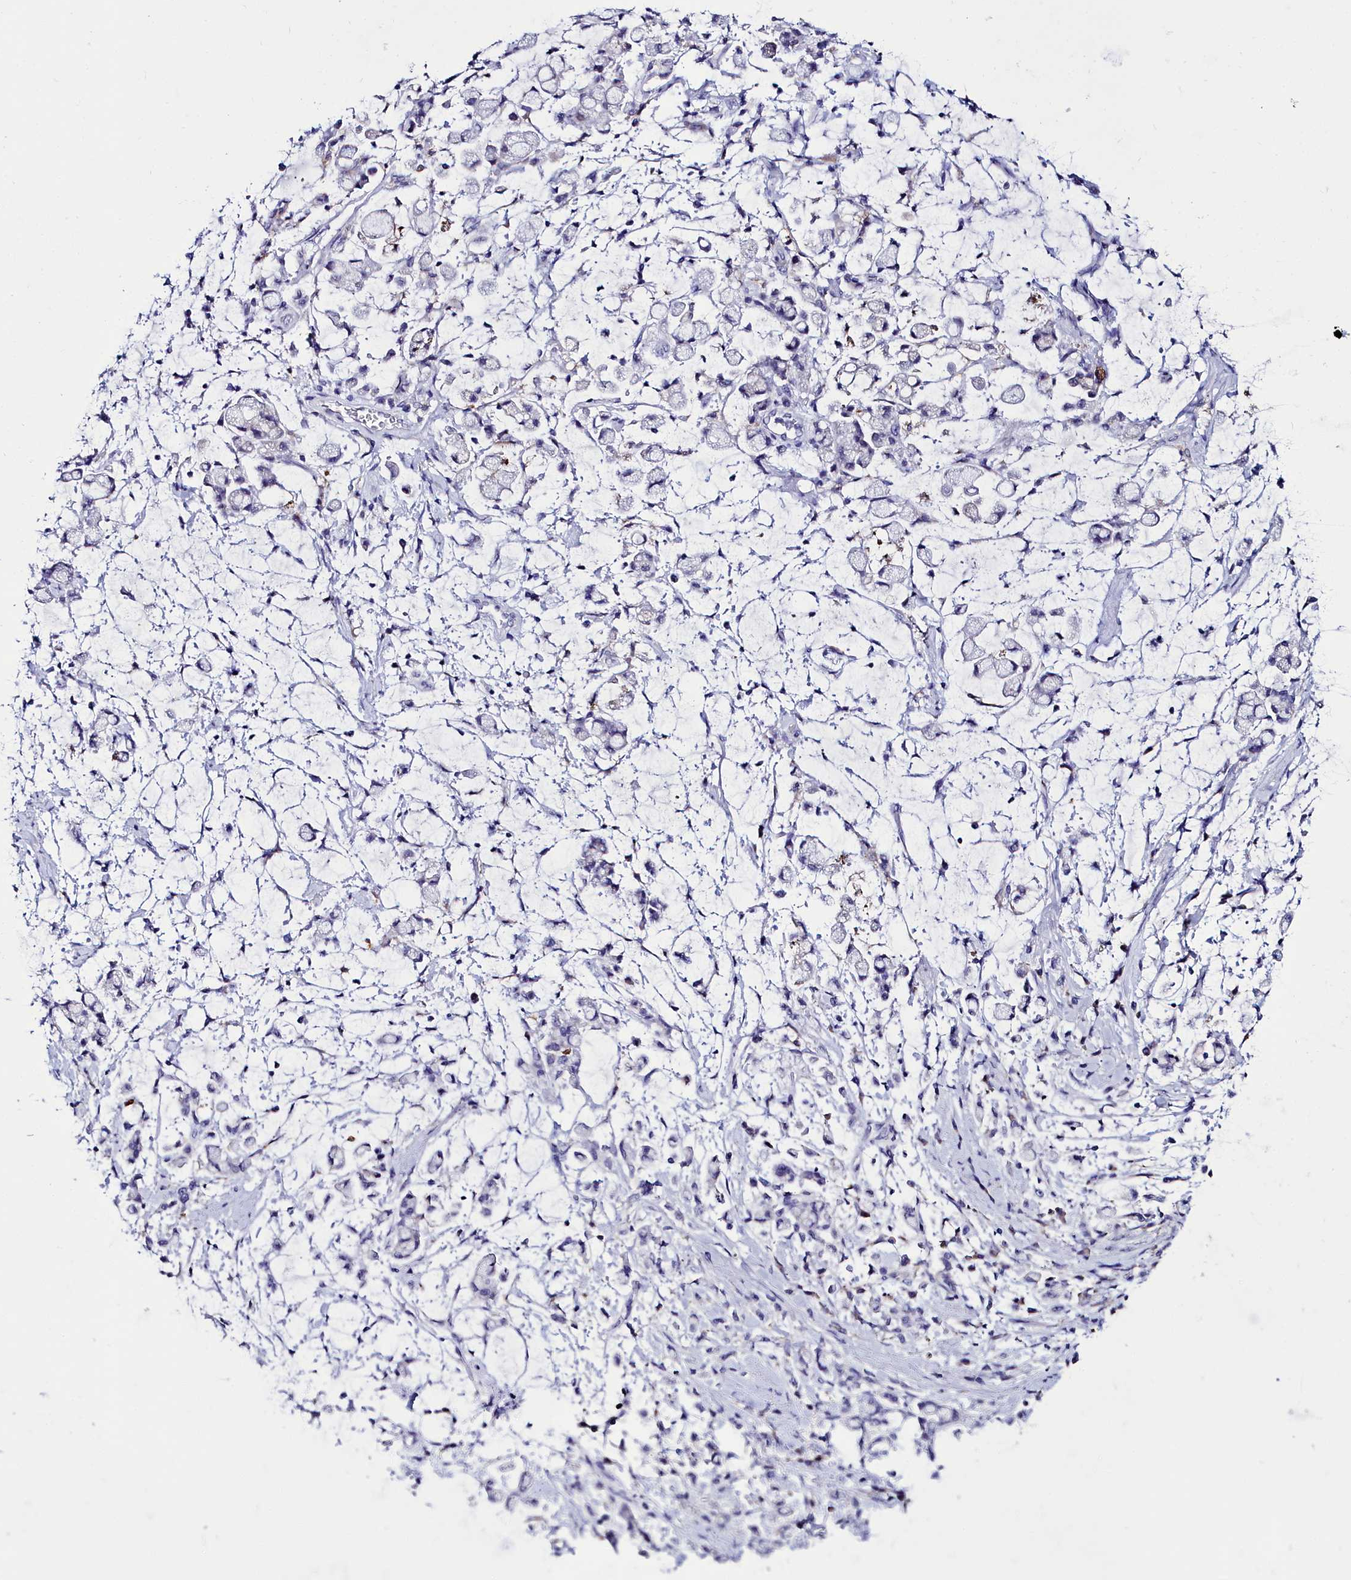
{"staining": {"intensity": "negative", "quantity": "none", "location": "none"}, "tissue": "stomach cancer", "cell_type": "Tumor cells", "image_type": "cancer", "snomed": [{"axis": "morphology", "description": "Adenocarcinoma, NOS"}, {"axis": "topography", "description": "Stomach"}], "caption": "The histopathology image reveals no significant positivity in tumor cells of stomach cancer (adenocarcinoma). The staining was performed using DAB to visualize the protein expression in brown, while the nuclei were stained in blue with hematoxylin (Magnification: 20x).", "gene": "ELAPOR2", "patient": {"sex": "female", "age": 60}}